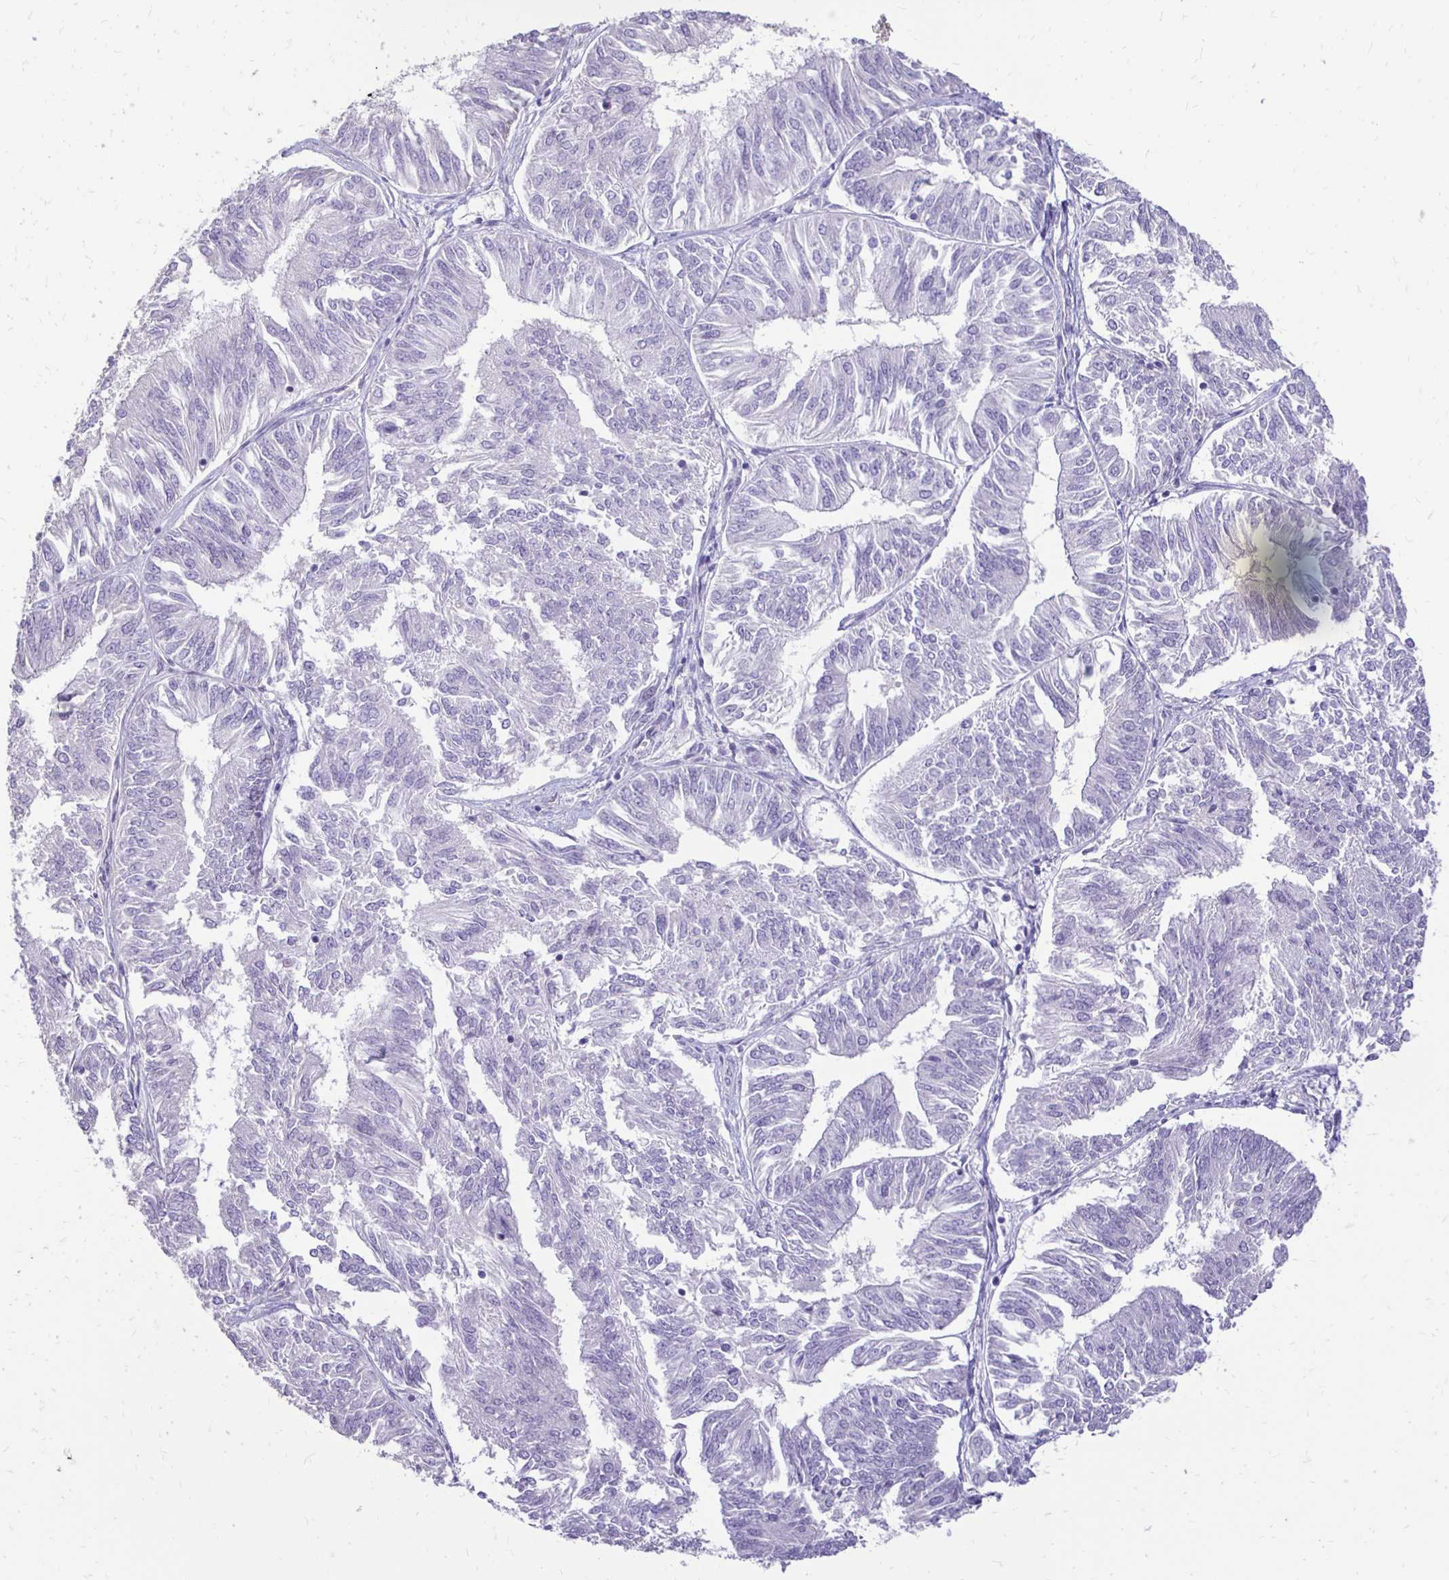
{"staining": {"intensity": "negative", "quantity": "none", "location": "none"}, "tissue": "endometrial cancer", "cell_type": "Tumor cells", "image_type": "cancer", "snomed": [{"axis": "morphology", "description": "Adenocarcinoma, NOS"}, {"axis": "topography", "description": "Endometrium"}], "caption": "Micrograph shows no significant protein staining in tumor cells of adenocarcinoma (endometrial).", "gene": "GAS2", "patient": {"sex": "female", "age": 58}}